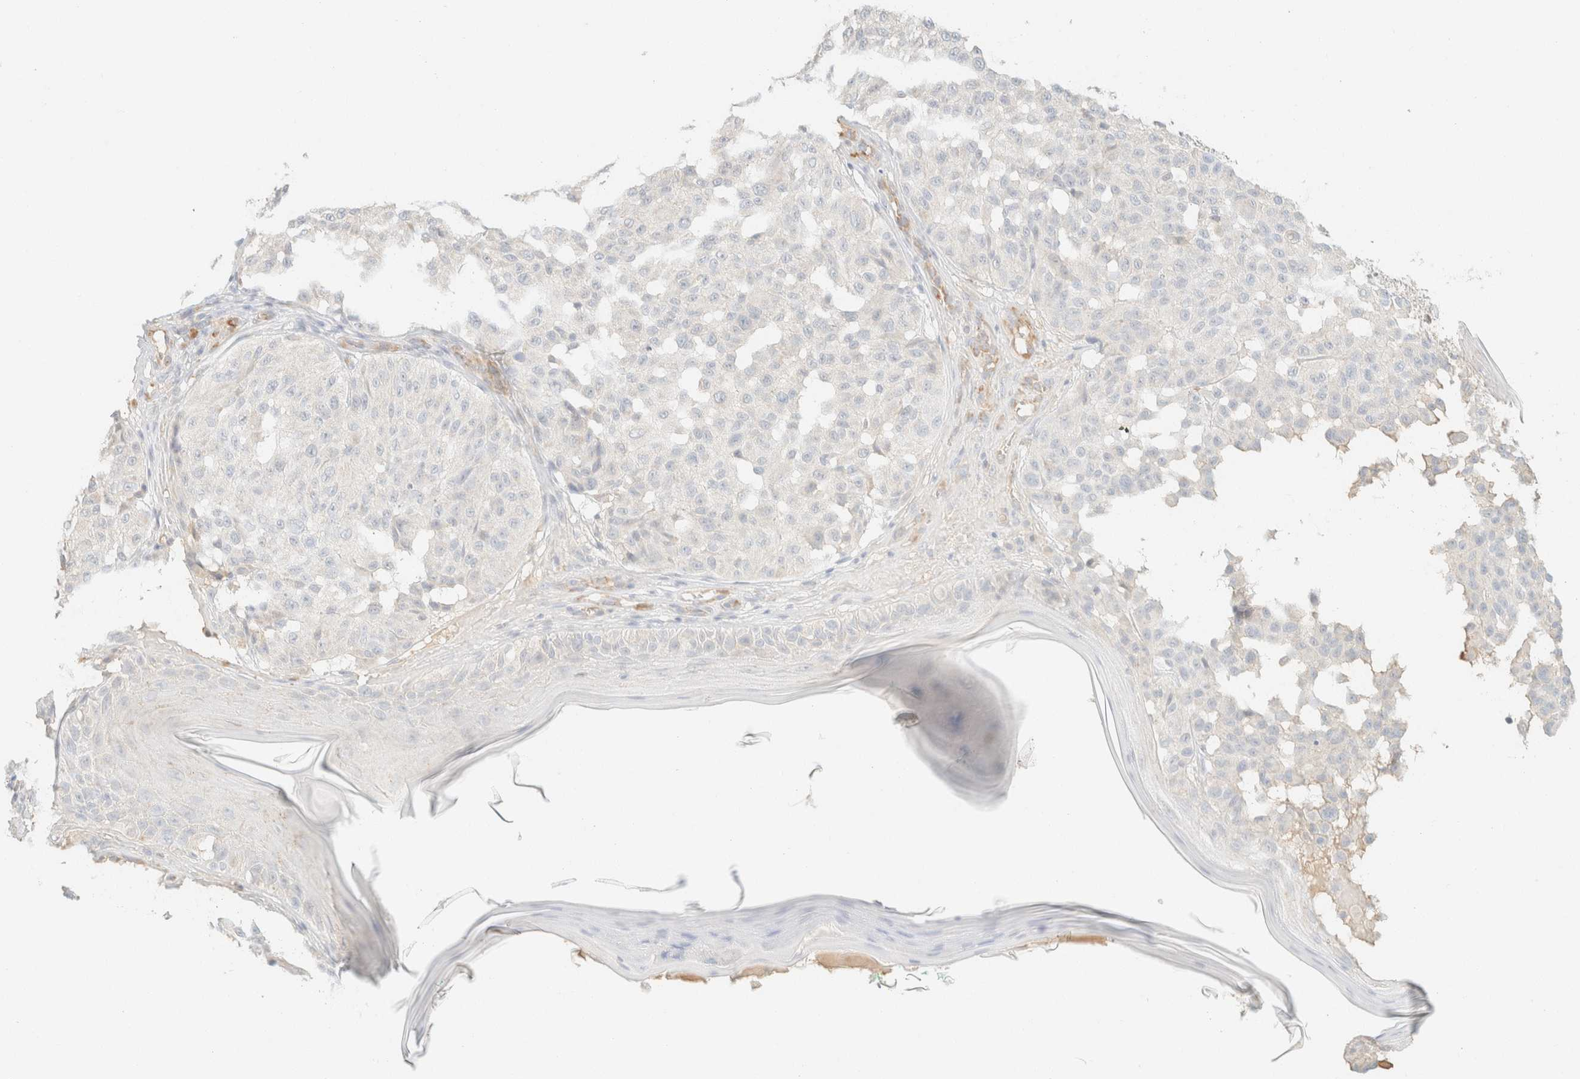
{"staining": {"intensity": "negative", "quantity": "none", "location": "none"}, "tissue": "melanoma", "cell_type": "Tumor cells", "image_type": "cancer", "snomed": [{"axis": "morphology", "description": "Malignant melanoma, NOS"}, {"axis": "topography", "description": "Skin"}], "caption": "Immunohistochemistry (IHC) micrograph of human malignant melanoma stained for a protein (brown), which displays no staining in tumor cells.", "gene": "SPARCL1", "patient": {"sex": "female", "age": 46}}